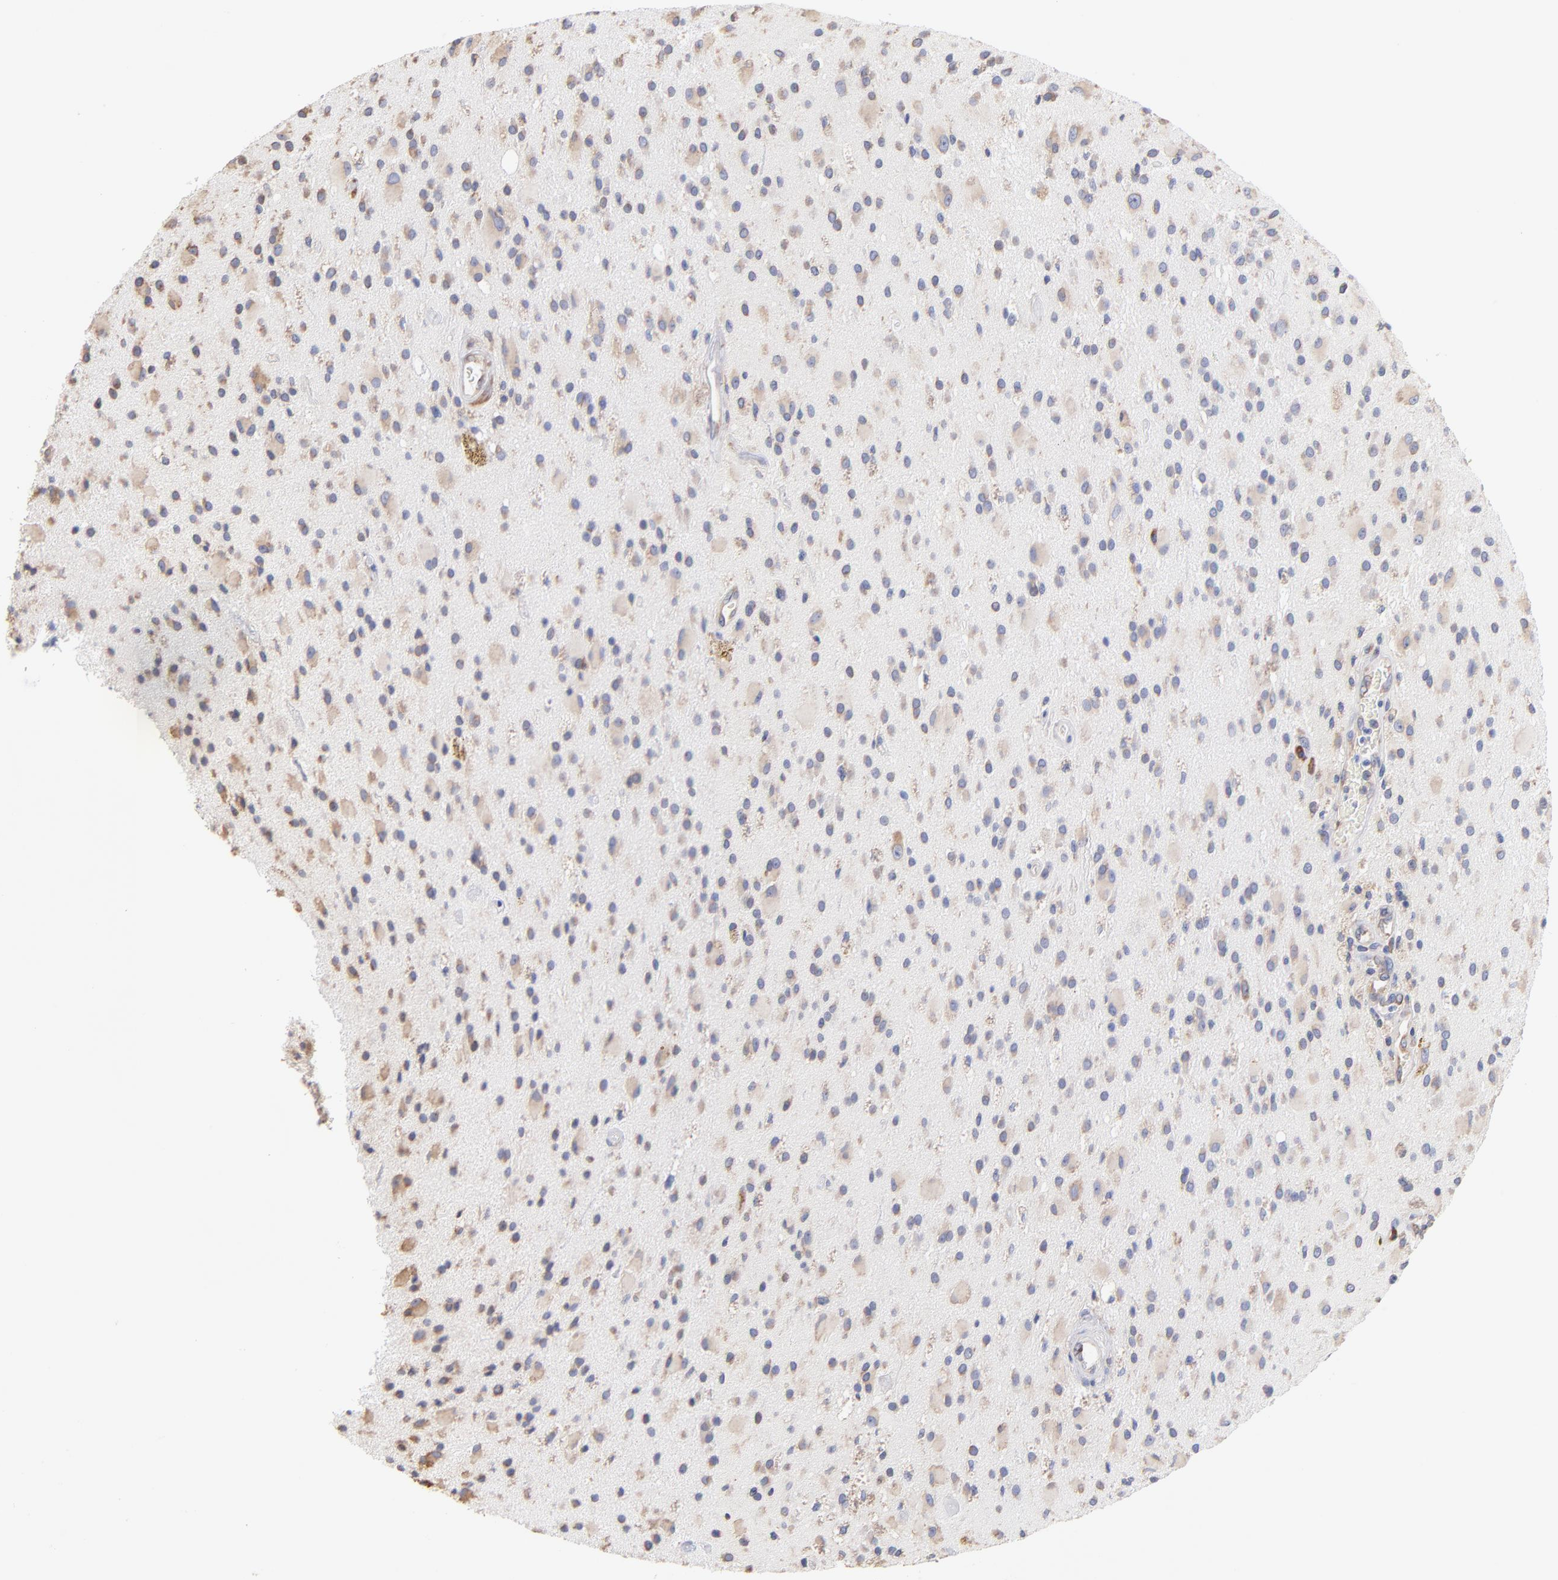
{"staining": {"intensity": "weak", "quantity": ">75%", "location": "cytoplasmic/membranous"}, "tissue": "glioma", "cell_type": "Tumor cells", "image_type": "cancer", "snomed": [{"axis": "morphology", "description": "Glioma, malignant, Low grade"}, {"axis": "topography", "description": "Brain"}], "caption": "IHC (DAB (3,3'-diaminobenzidine)) staining of glioma demonstrates weak cytoplasmic/membranous protein staining in about >75% of tumor cells.", "gene": "RPL9", "patient": {"sex": "male", "age": 58}}